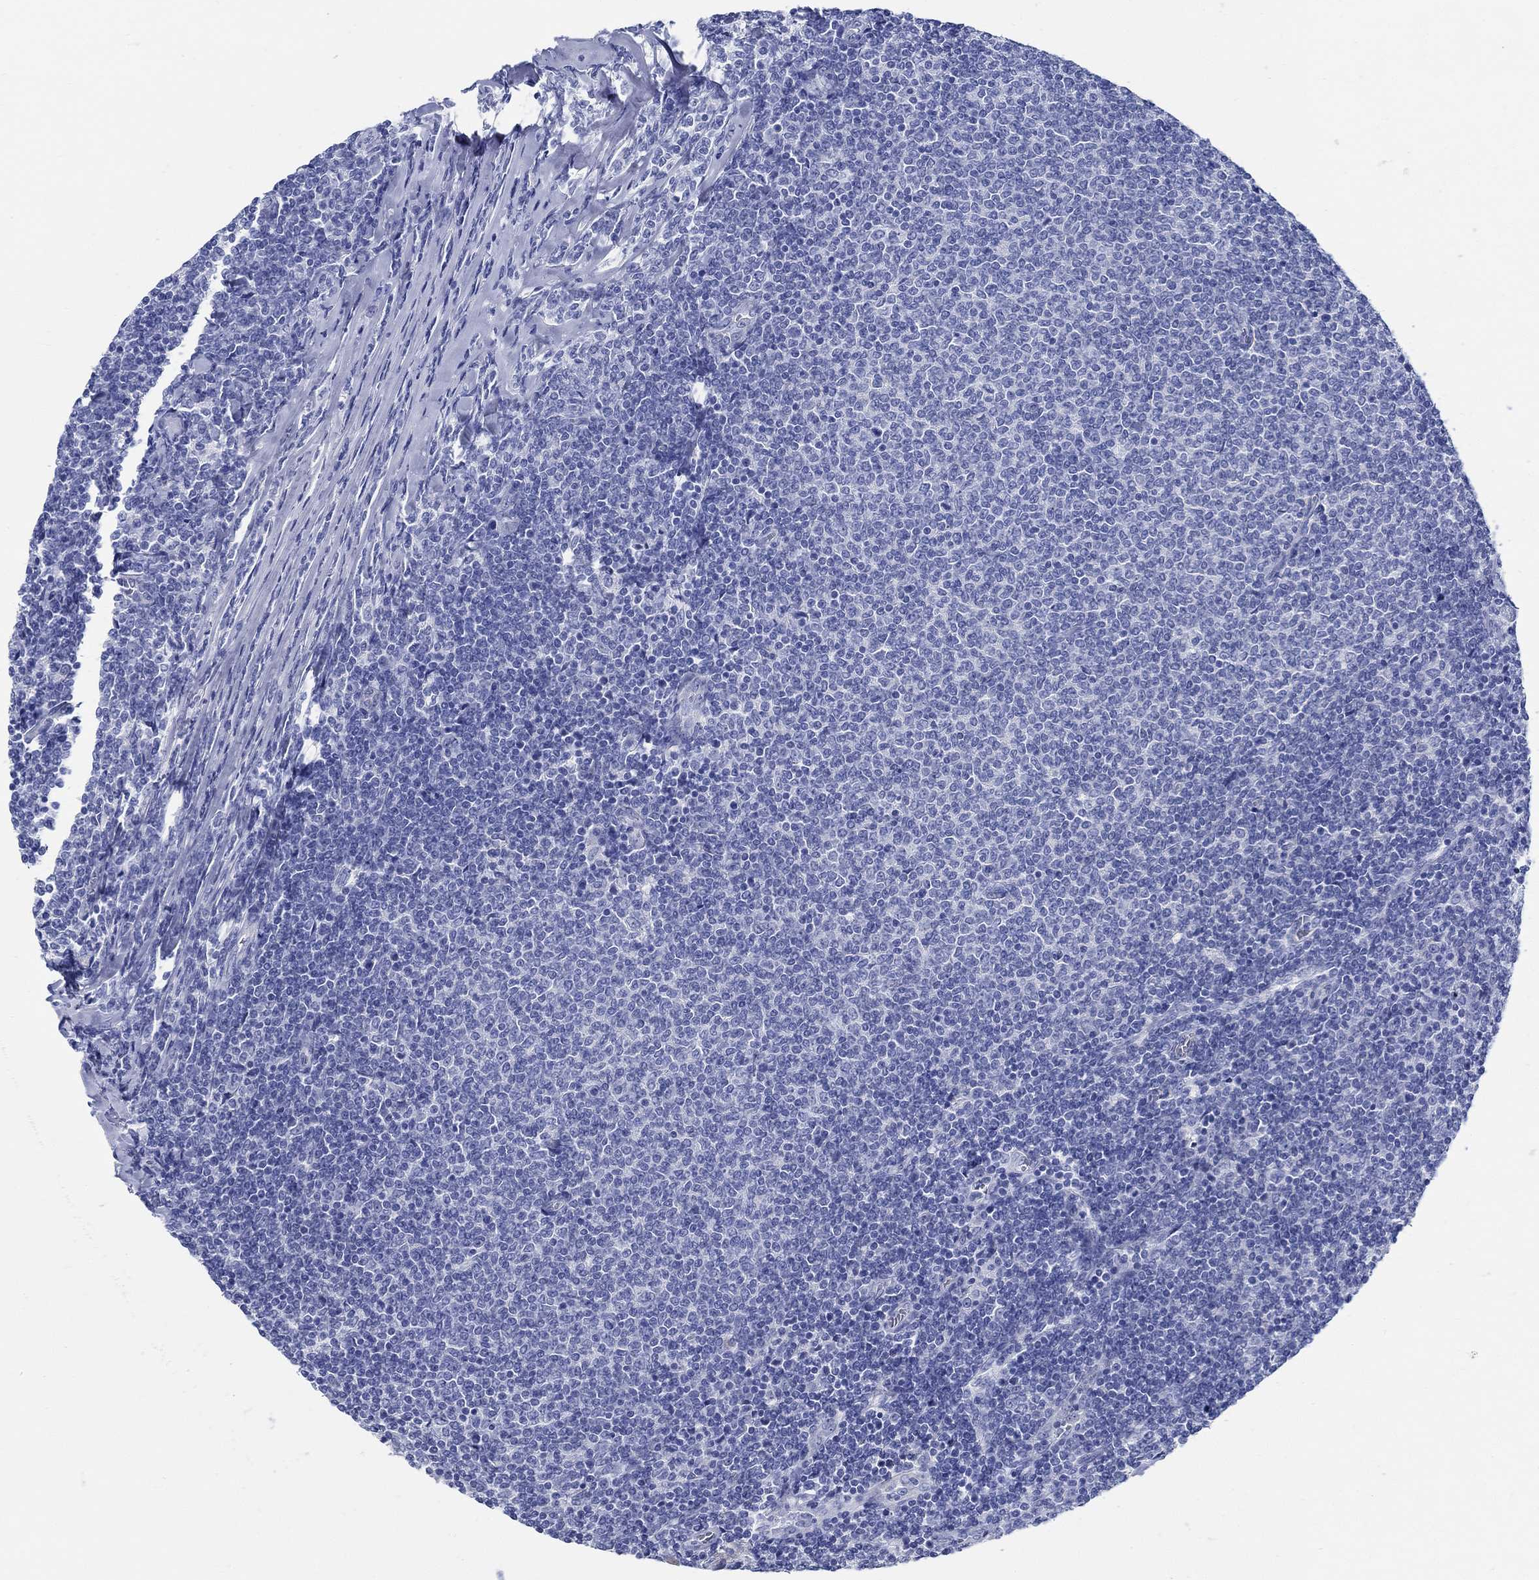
{"staining": {"intensity": "negative", "quantity": "none", "location": "none"}, "tissue": "lymphoma", "cell_type": "Tumor cells", "image_type": "cancer", "snomed": [{"axis": "morphology", "description": "Malignant lymphoma, non-Hodgkin's type, Low grade"}, {"axis": "topography", "description": "Lymph node"}], "caption": "Protein analysis of malignant lymphoma, non-Hodgkin's type (low-grade) demonstrates no significant staining in tumor cells.", "gene": "RD3L", "patient": {"sex": "male", "age": 52}}